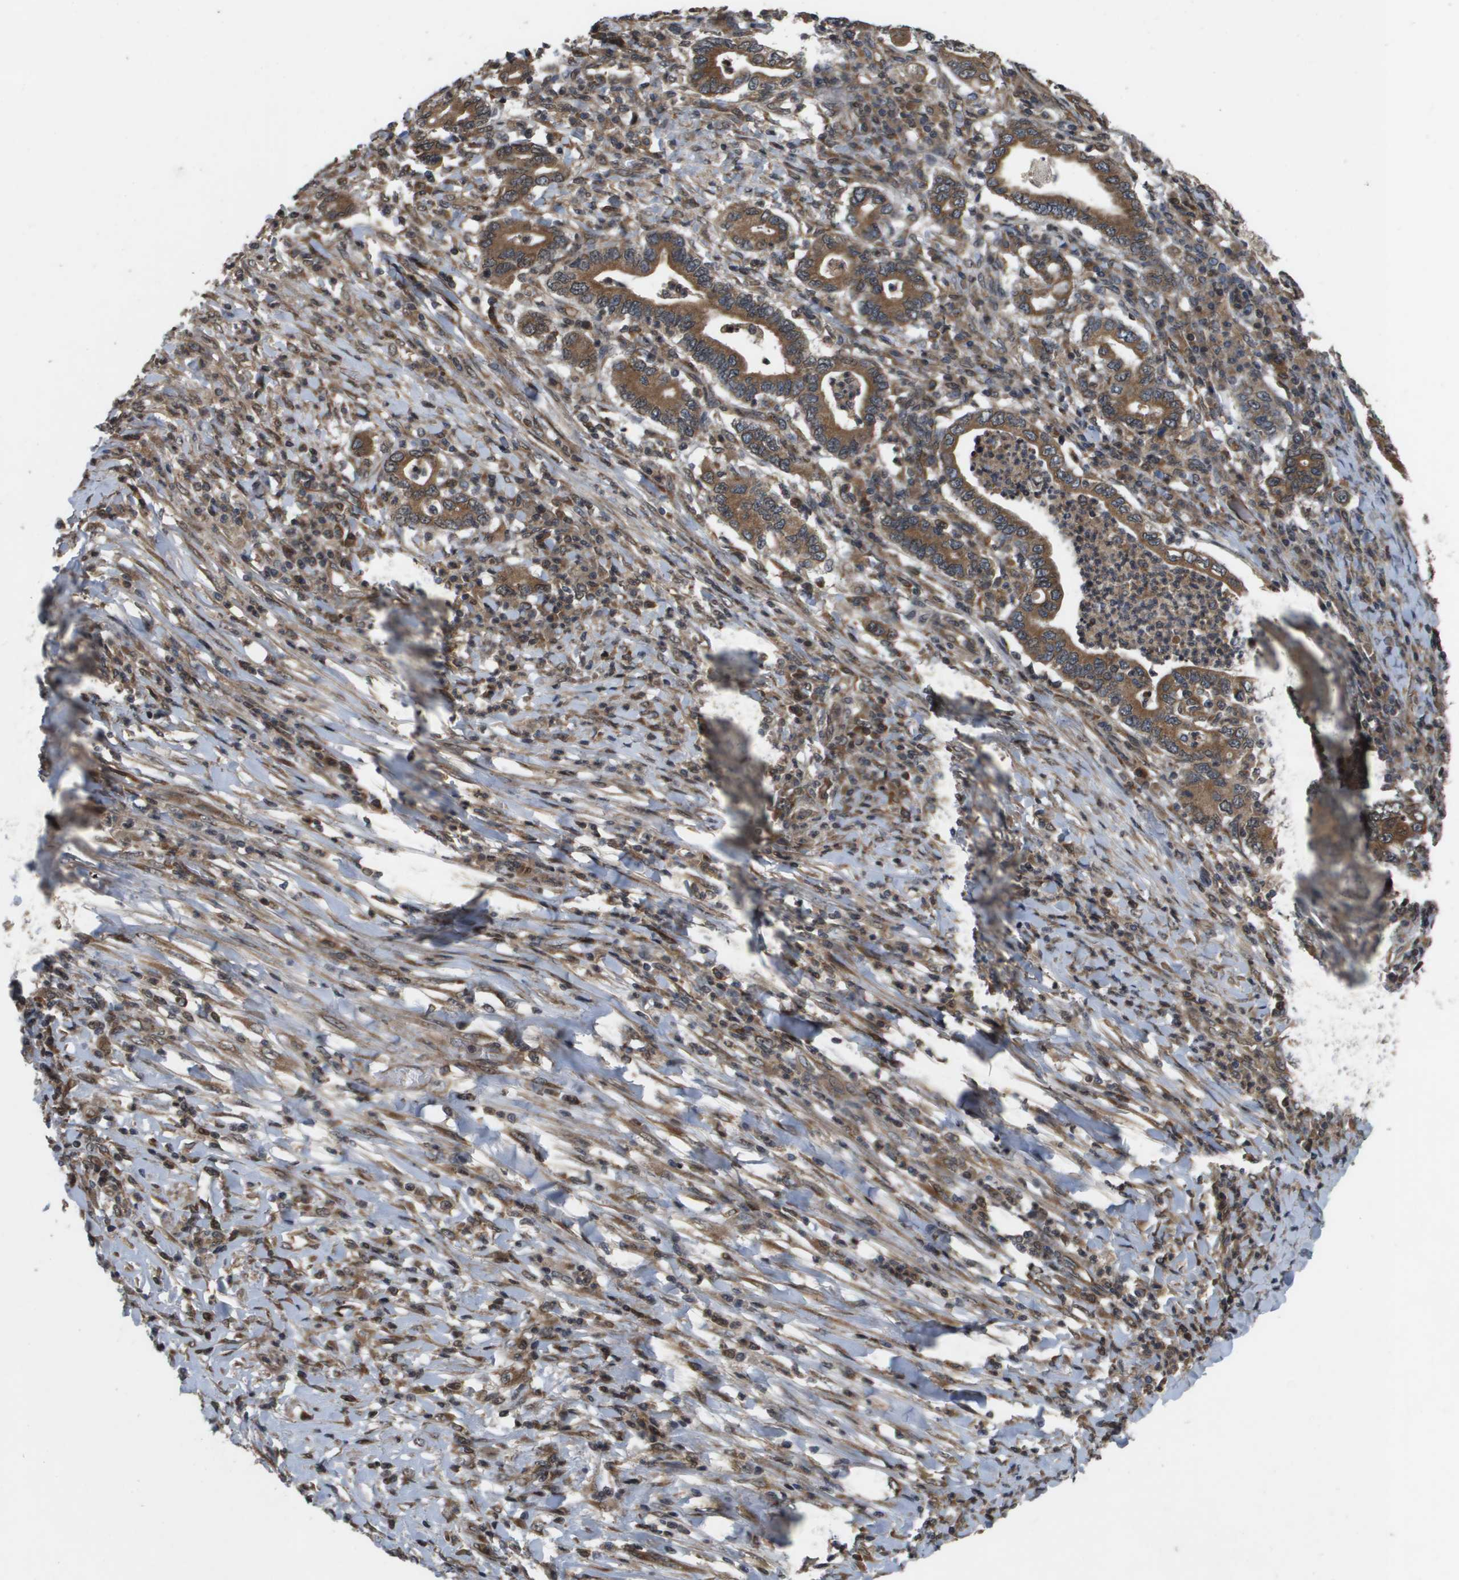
{"staining": {"intensity": "moderate", "quantity": ">75%", "location": "cytoplasmic/membranous"}, "tissue": "stomach cancer", "cell_type": "Tumor cells", "image_type": "cancer", "snomed": [{"axis": "morphology", "description": "Normal tissue, NOS"}, {"axis": "morphology", "description": "Adenocarcinoma, NOS"}, {"axis": "topography", "description": "Esophagus"}, {"axis": "topography", "description": "Stomach, upper"}, {"axis": "topography", "description": "Peripheral nerve tissue"}], "caption": "Stomach cancer stained with a brown dye exhibits moderate cytoplasmic/membranous positive expression in about >75% of tumor cells.", "gene": "SPTLC1", "patient": {"sex": "male", "age": 62}}